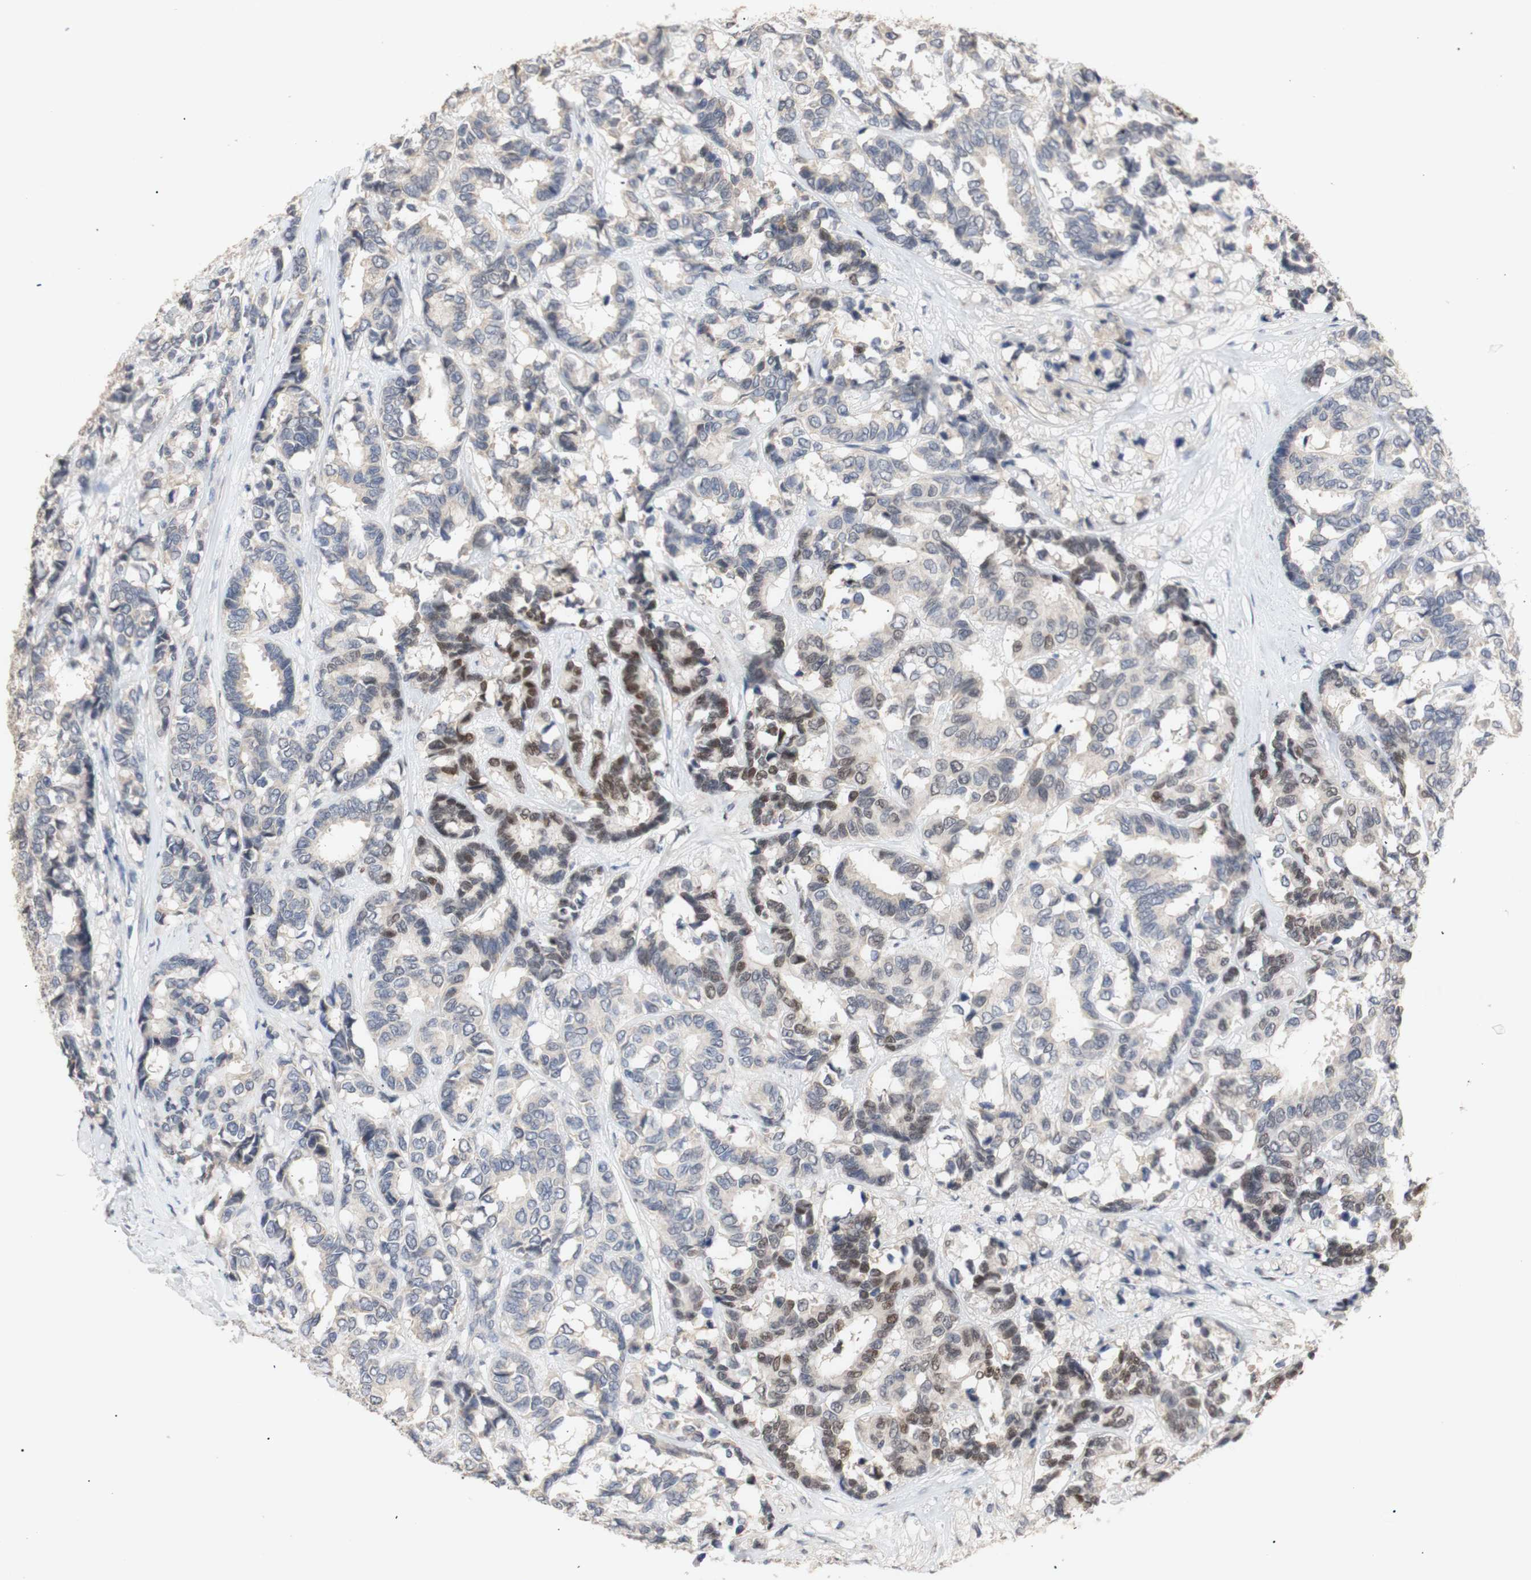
{"staining": {"intensity": "moderate", "quantity": "25%-75%", "location": "cytoplasmic/membranous,nuclear"}, "tissue": "breast cancer", "cell_type": "Tumor cells", "image_type": "cancer", "snomed": [{"axis": "morphology", "description": "Duct carcinoma"}, {"axis": "topography", "description": "Breast"}], "caption": "A high-resolution micrograph shows IHC staining of breast cancer (intraductal carcinoma), which reveals moderate cytoplasmic/membranous and nuclear positivity in approximately 25%-75% of tumor cells.", "gene": "FOSB", "patient": {"sex": "female", "age": 87}}